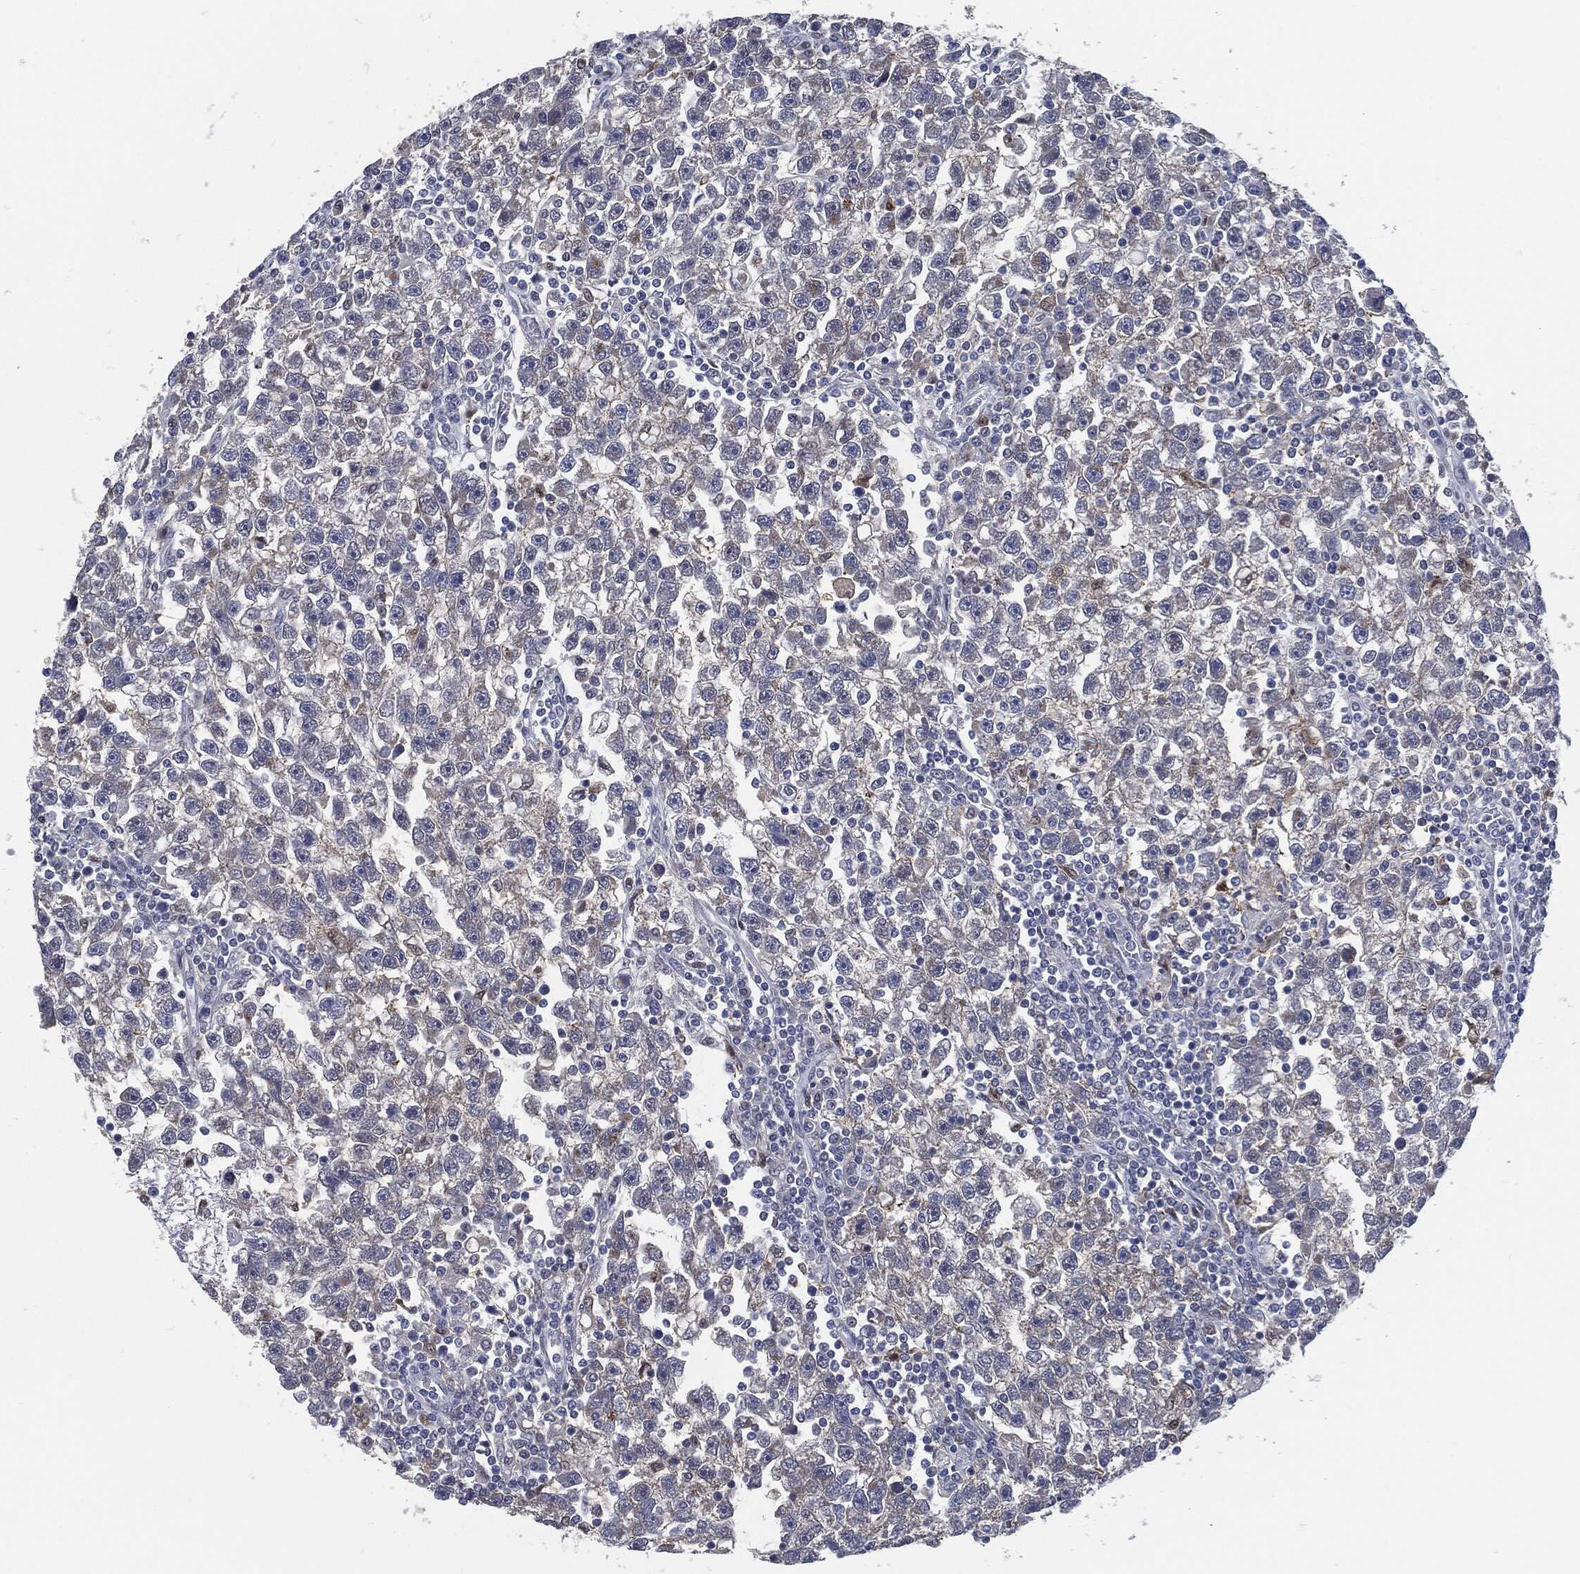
{"staining": {"intensity": "negative", "quantity": "none", "location": "none"}, "tissue": "testis cancer", "cell_type": "Tumor cells", "image_type": "cancer", "snomed": [{"axis": "morphology", "description": "Seminoma, NOS"}, {"axis": "topography", "description": "Testis"}], "caption": "This histopathology image is of testis cancer (seminoma) stained with immunohistochemistry (IHC) to label a protein in brown with the nuclei are counter-stained blue. There is no staining in tumor cells. (IHC, brightfield microscopy, high magnification).", "gene": "PROM1", "patient": {"sex": "male", "age": 47}}